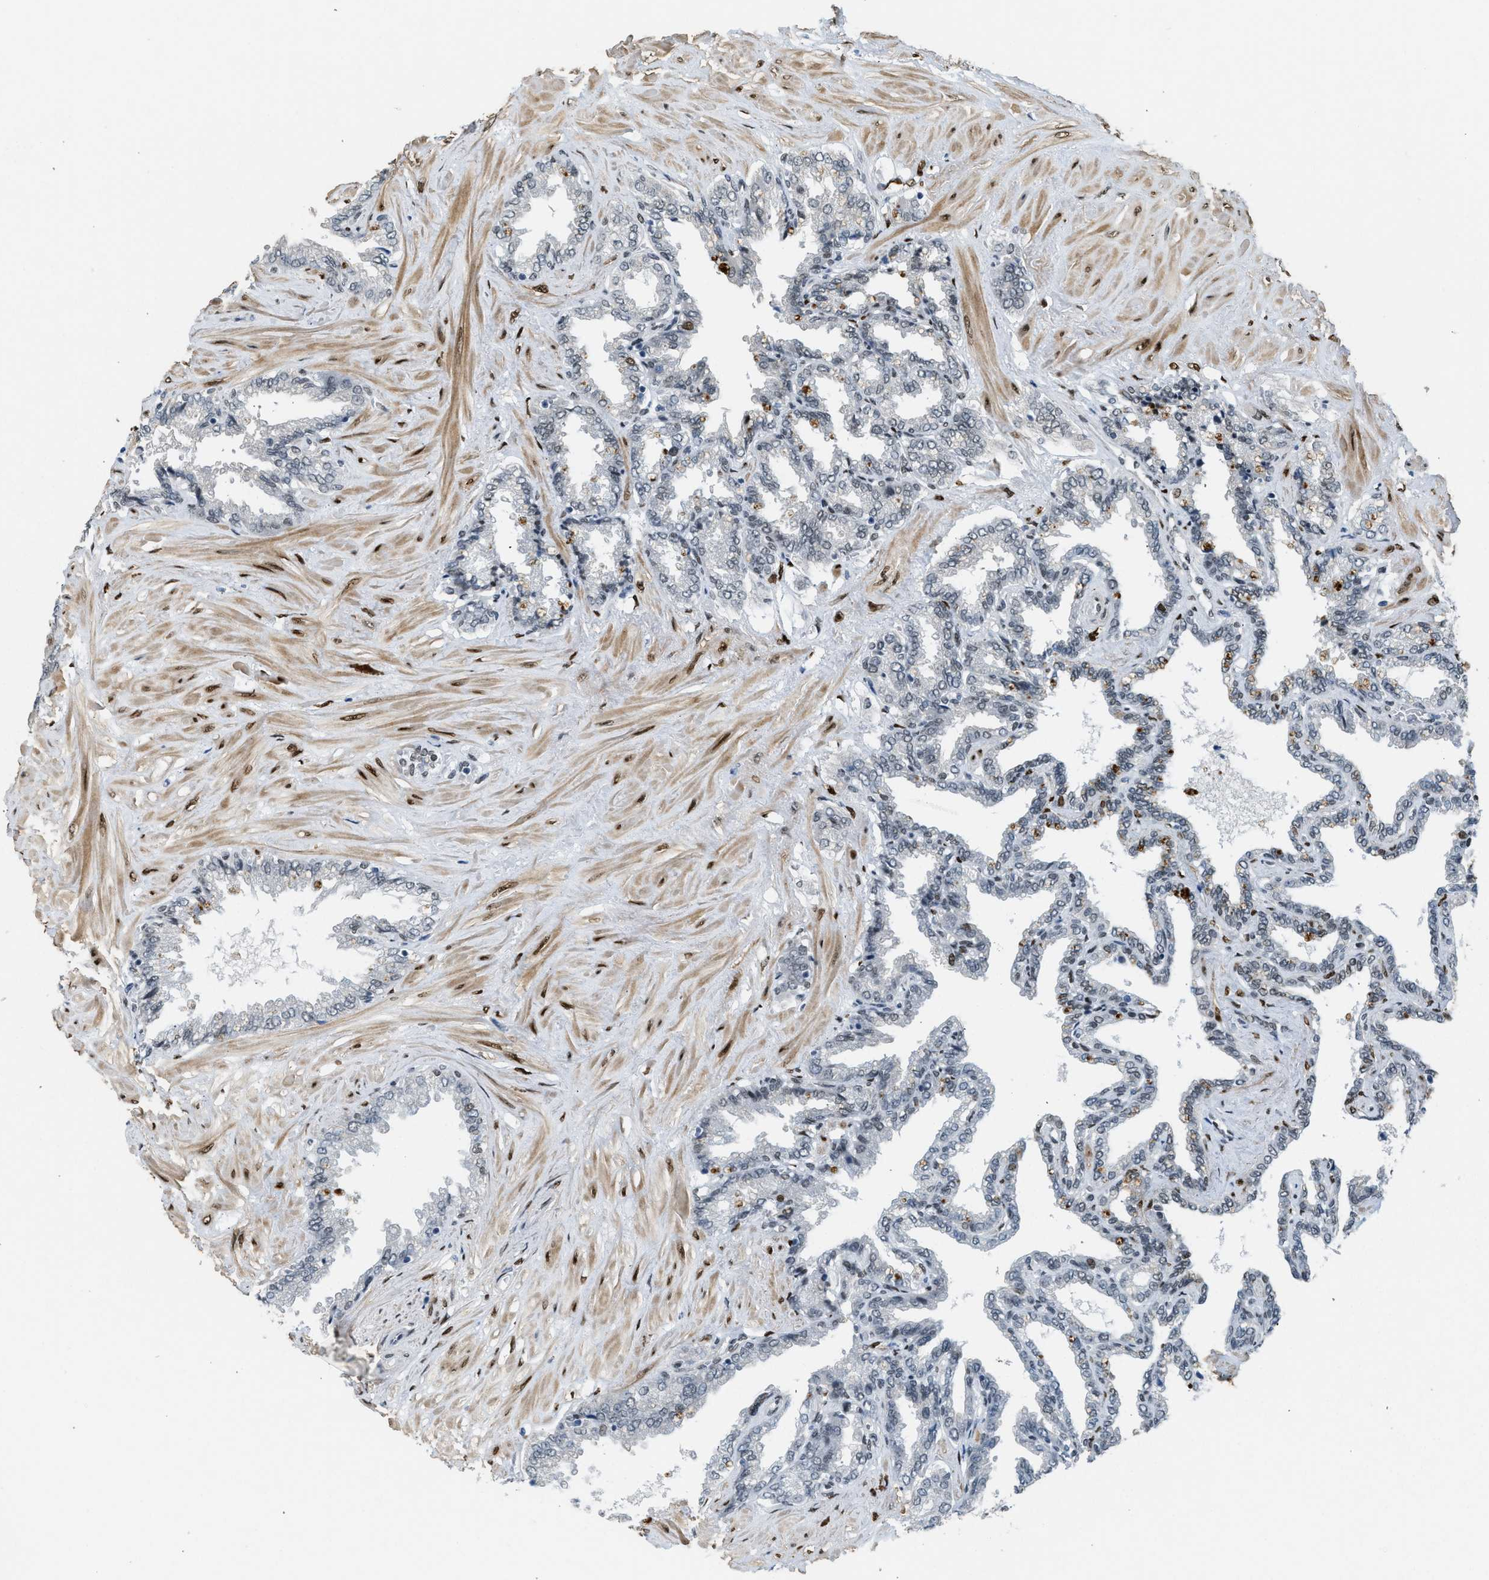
{"staining": {"intensity": "moderate", "quantity": "25%-75%", "location": "nuclear"}, "tissue": "seminal vesicle", "cell_type": "Glandular cells", "image_type": "normal", "snomed": [{"axis": "morphology", "description": "Normal tissue, NOS"}, {"axis": "topography", "description": "Seminal veicle"}], "caption": "Immunohistochemistry (IHC) of unremarkable human seminal vesicle exhibits medium levels of moderate nuclear expression in about 25%-75% of glandular cells. The staining is performed using DAB (3,3'-diaminobenzidine) brown chromogen to label protein expression. The nuclei are counter-stained blue using hematoxylin.", "gene": "ZBTB20", "patient": {"sex": "male", "age": 46}}